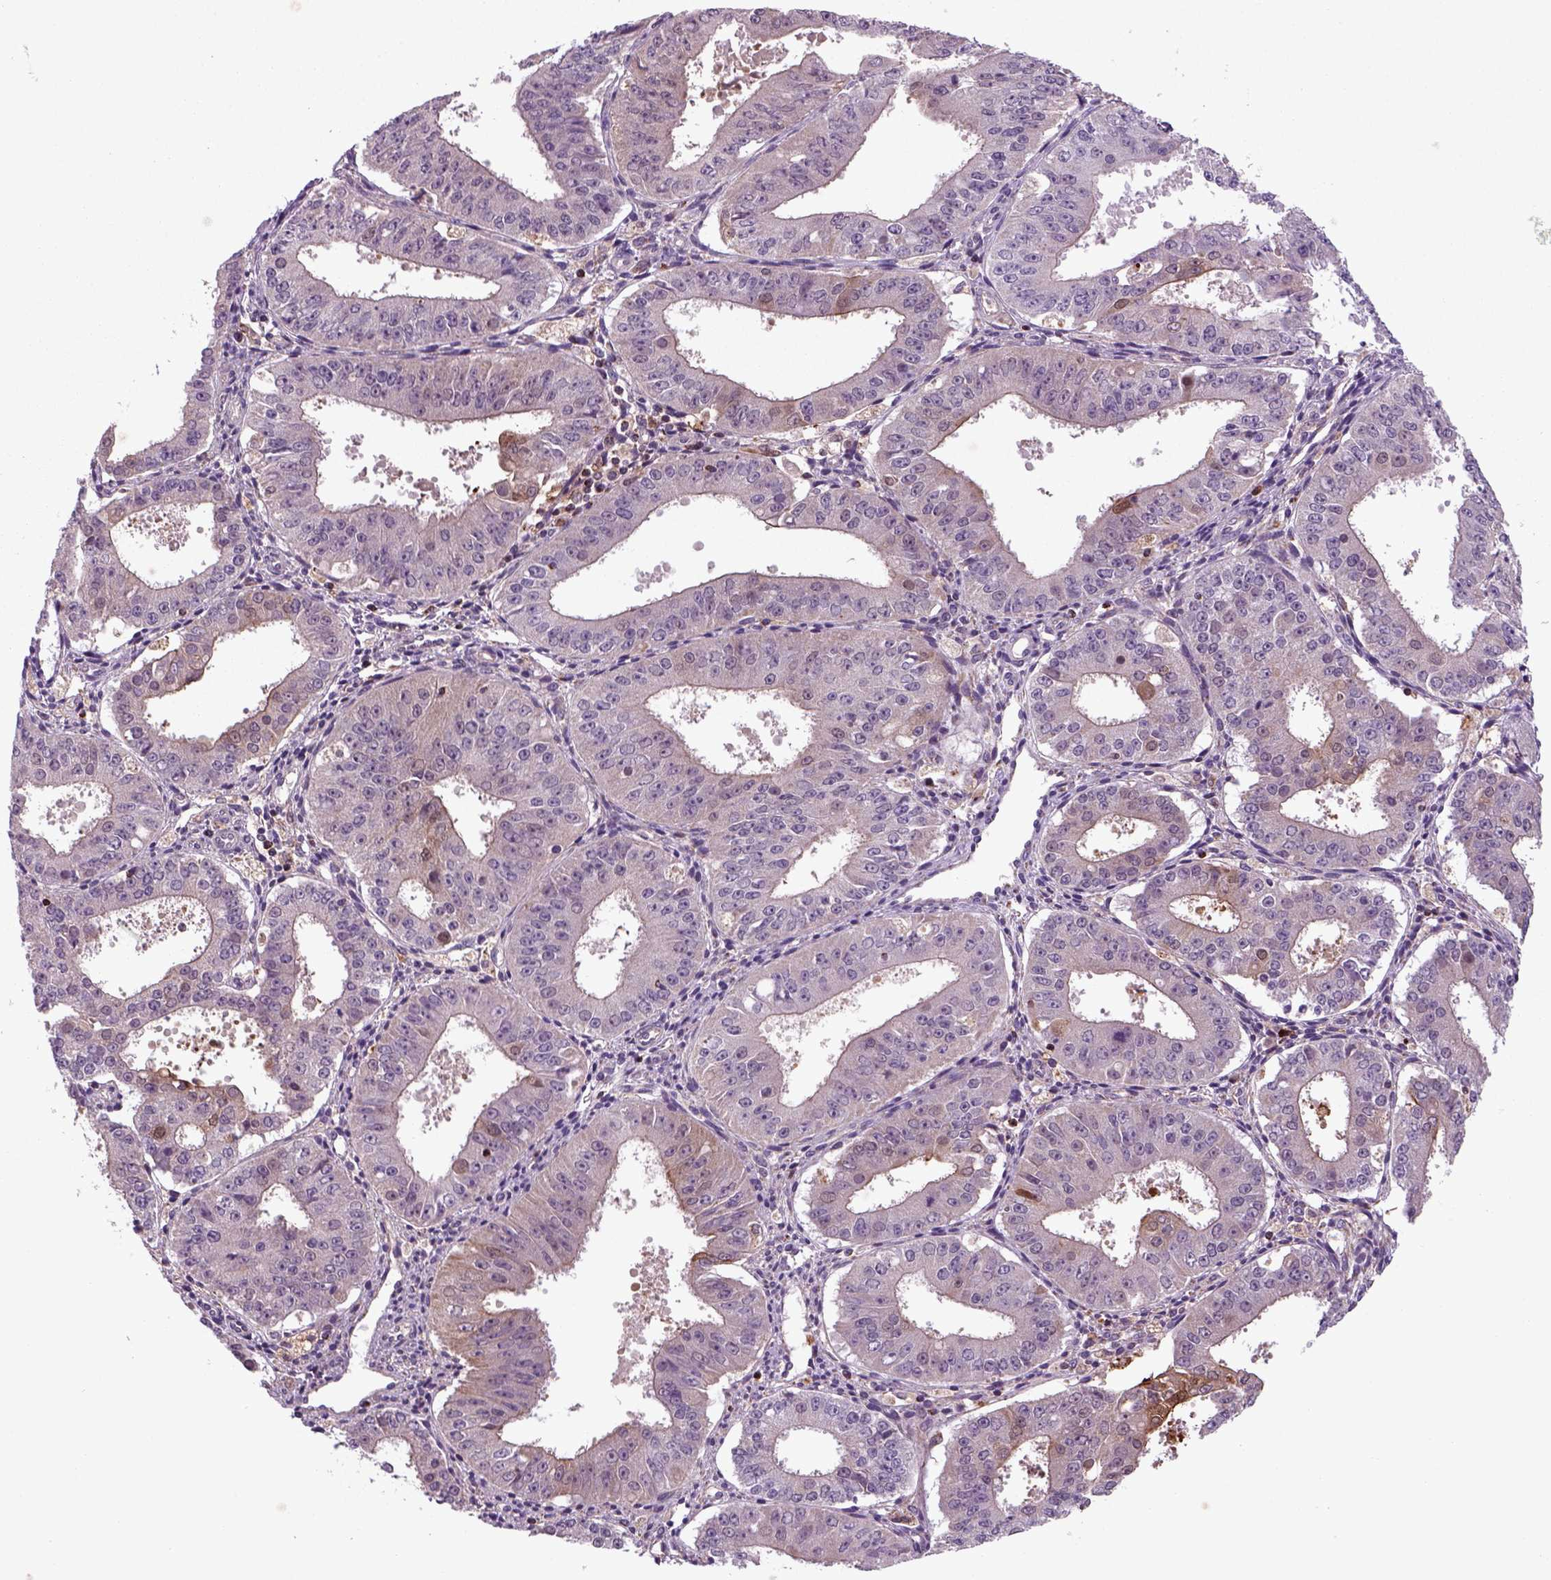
{"staining": {"intensity": "weak", "quantity": "<25%", "location": "nuclear"}, "tissue": "ovarian cancer", "cell_type": "Tumor cells", "image_type": "cancer", "snomed": [{"axis": "morphology", "description": "Carcinoma, endometroid"}, {"axis": "topography", "description": "Ovary"}], "caption": "IHC micrograph of neoplastic tissue: ovarian cancer (endometroid carcinoma) stained with DAB (3,3'-diaminobenzidine) demonstrates no significant protein staining in tumor cells.", "gene": "NUDT16L1", "patient": {"sex": "female", "age": 42}}